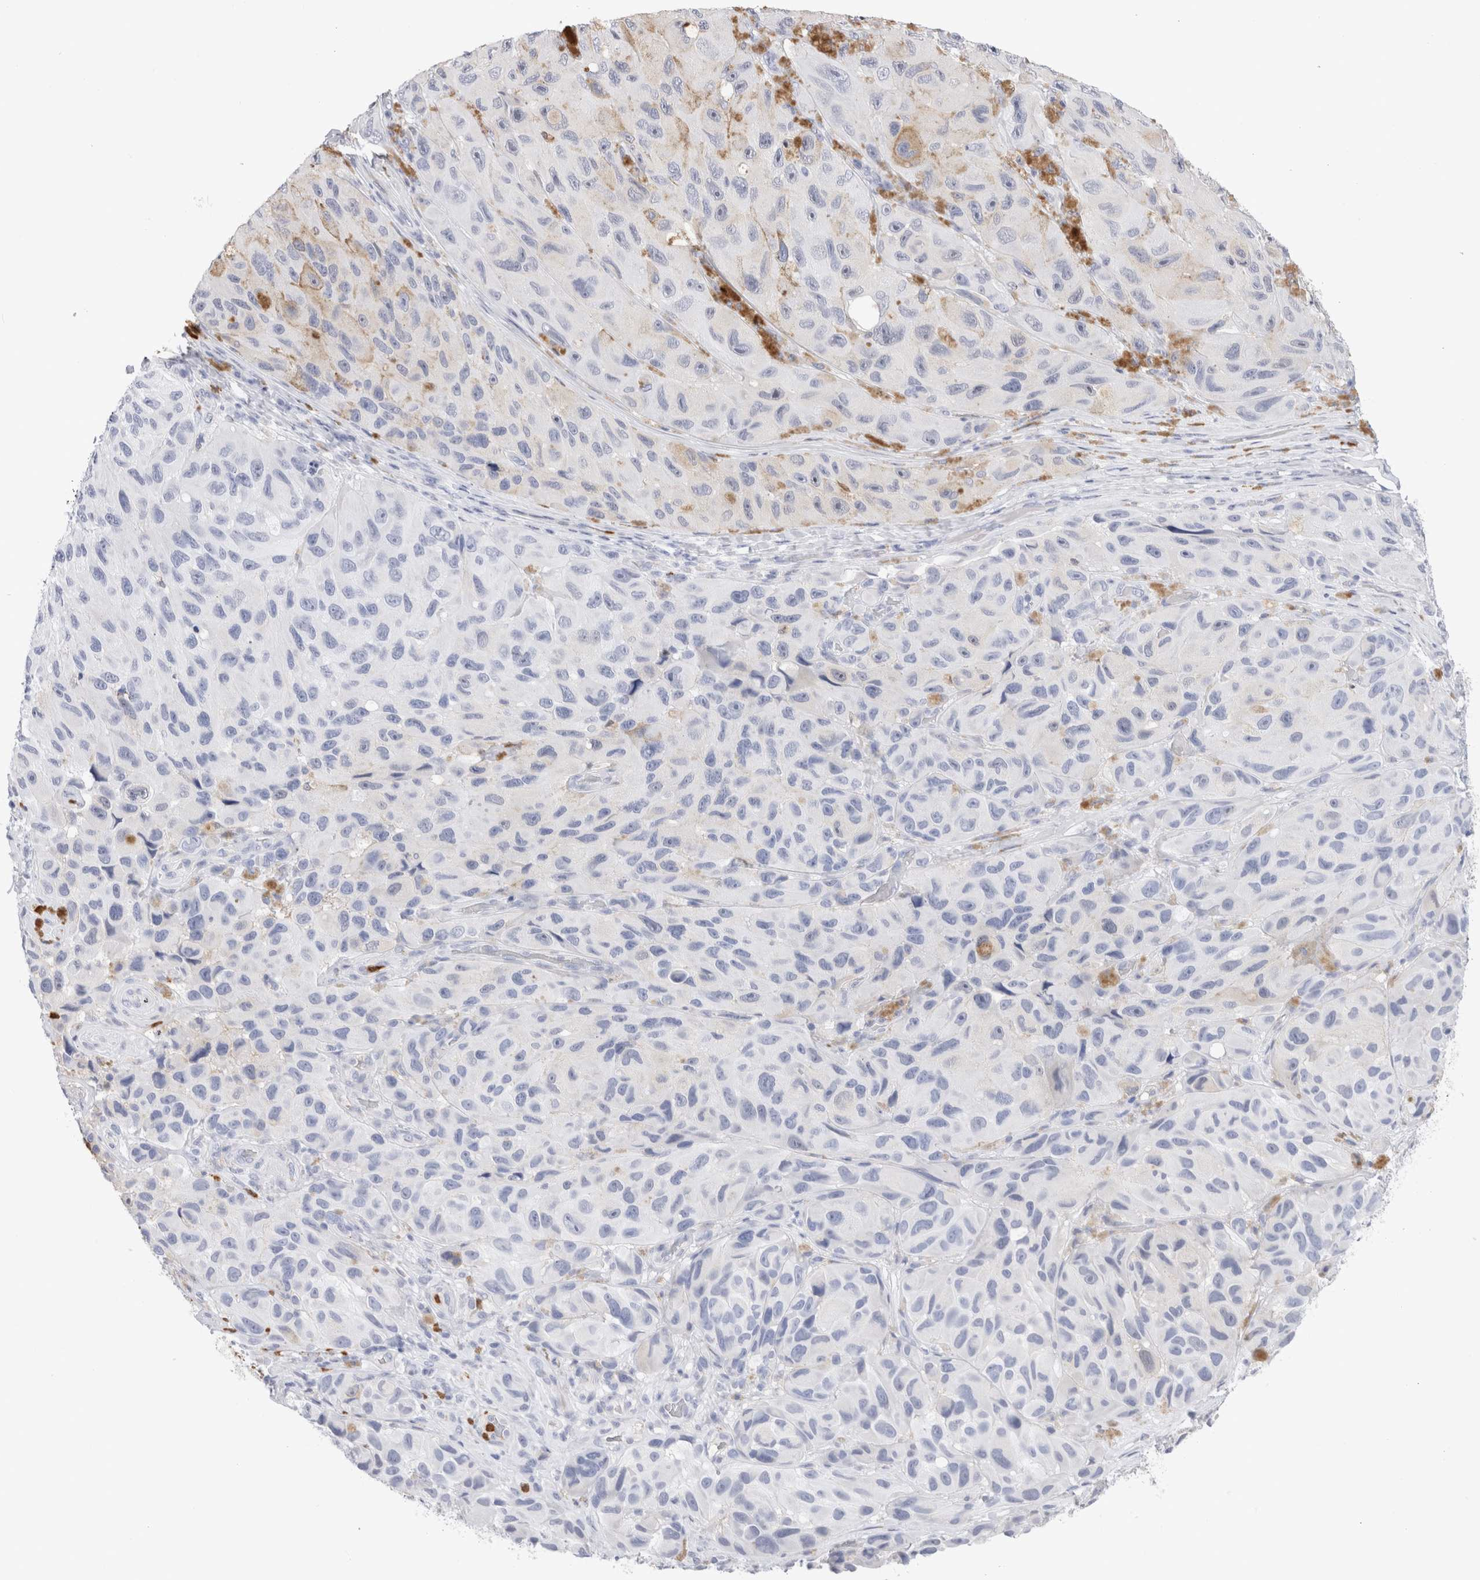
{"staining": {"intensity": "negative", "quantity": "none", "location": "none"}, "tissue": "melanoma", "cell_type": "Tumor cells", "image_type": "cancer", "snomed": [{"axis": "morphology", "description": "Malignant melanoma, NOS"}, {"axis": "topography", "description": "Skin"}], "caption": "Tumor cells are negative for protein expression in human malignant melanoma.", "gene": "SLC10A5", "patient": {"sex": "female", "age": 73}}